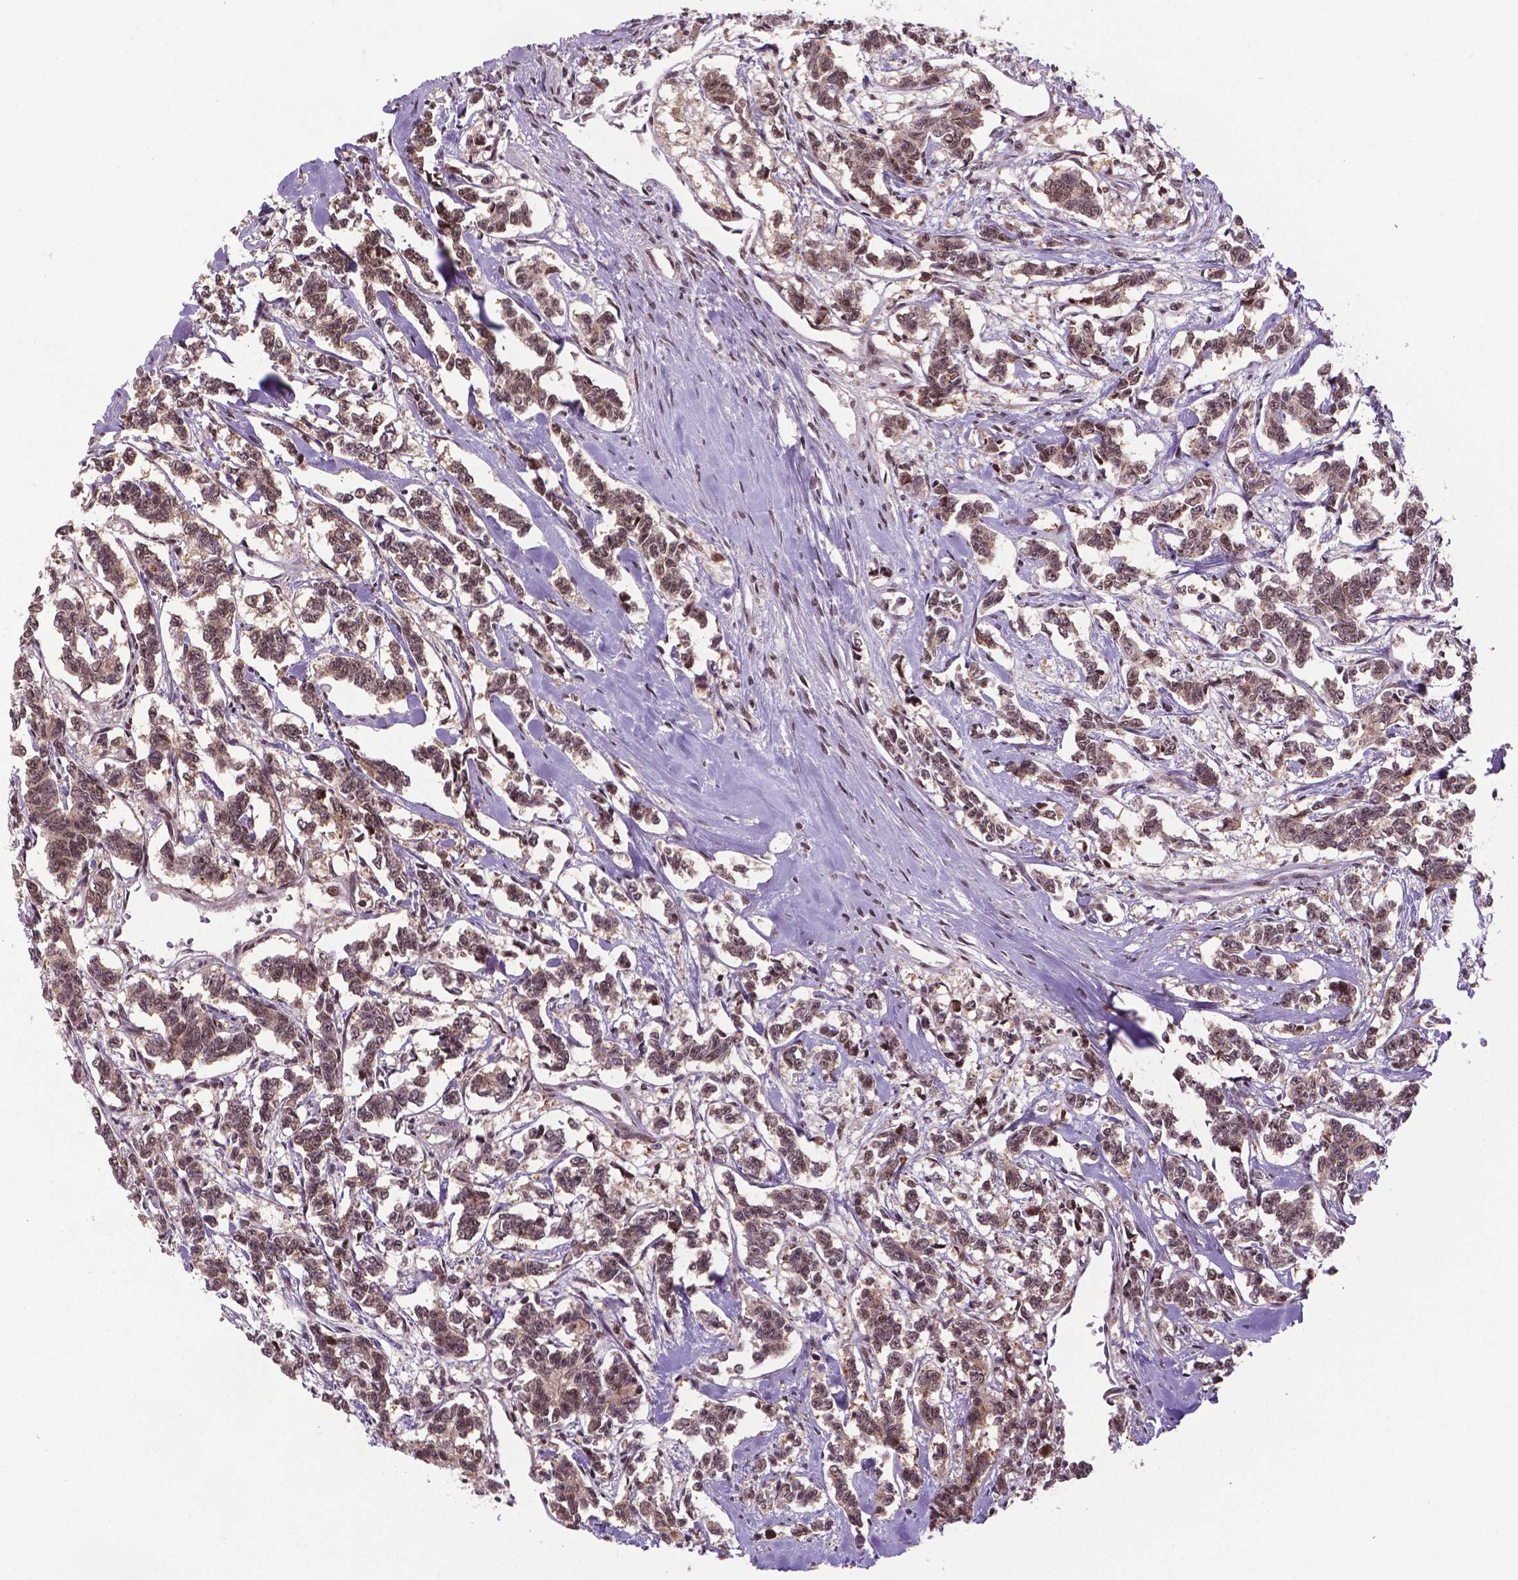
{"staining": {"intensity": "weak", "quantity": ">75%", "location": "cytoplasmic/membranous,nuclear"}, "tissue": "carcinoid", "cell_type": "Tumor cells", "image_type": "cancer", "snomed": [{"axis": "morphology", "description": "Carcinoid, malignant, NOS"}, {"axis": "topography", "description": "Kidney"}], "caption": "Protein analysis of carcinoid (malignant) tissue exhibits weak cytoplasmic/membranous and nuclear staining in about >75% of tumor cells.", "gene": "CSNK2A1", "patient": {"sex": "female", "age": 41}}